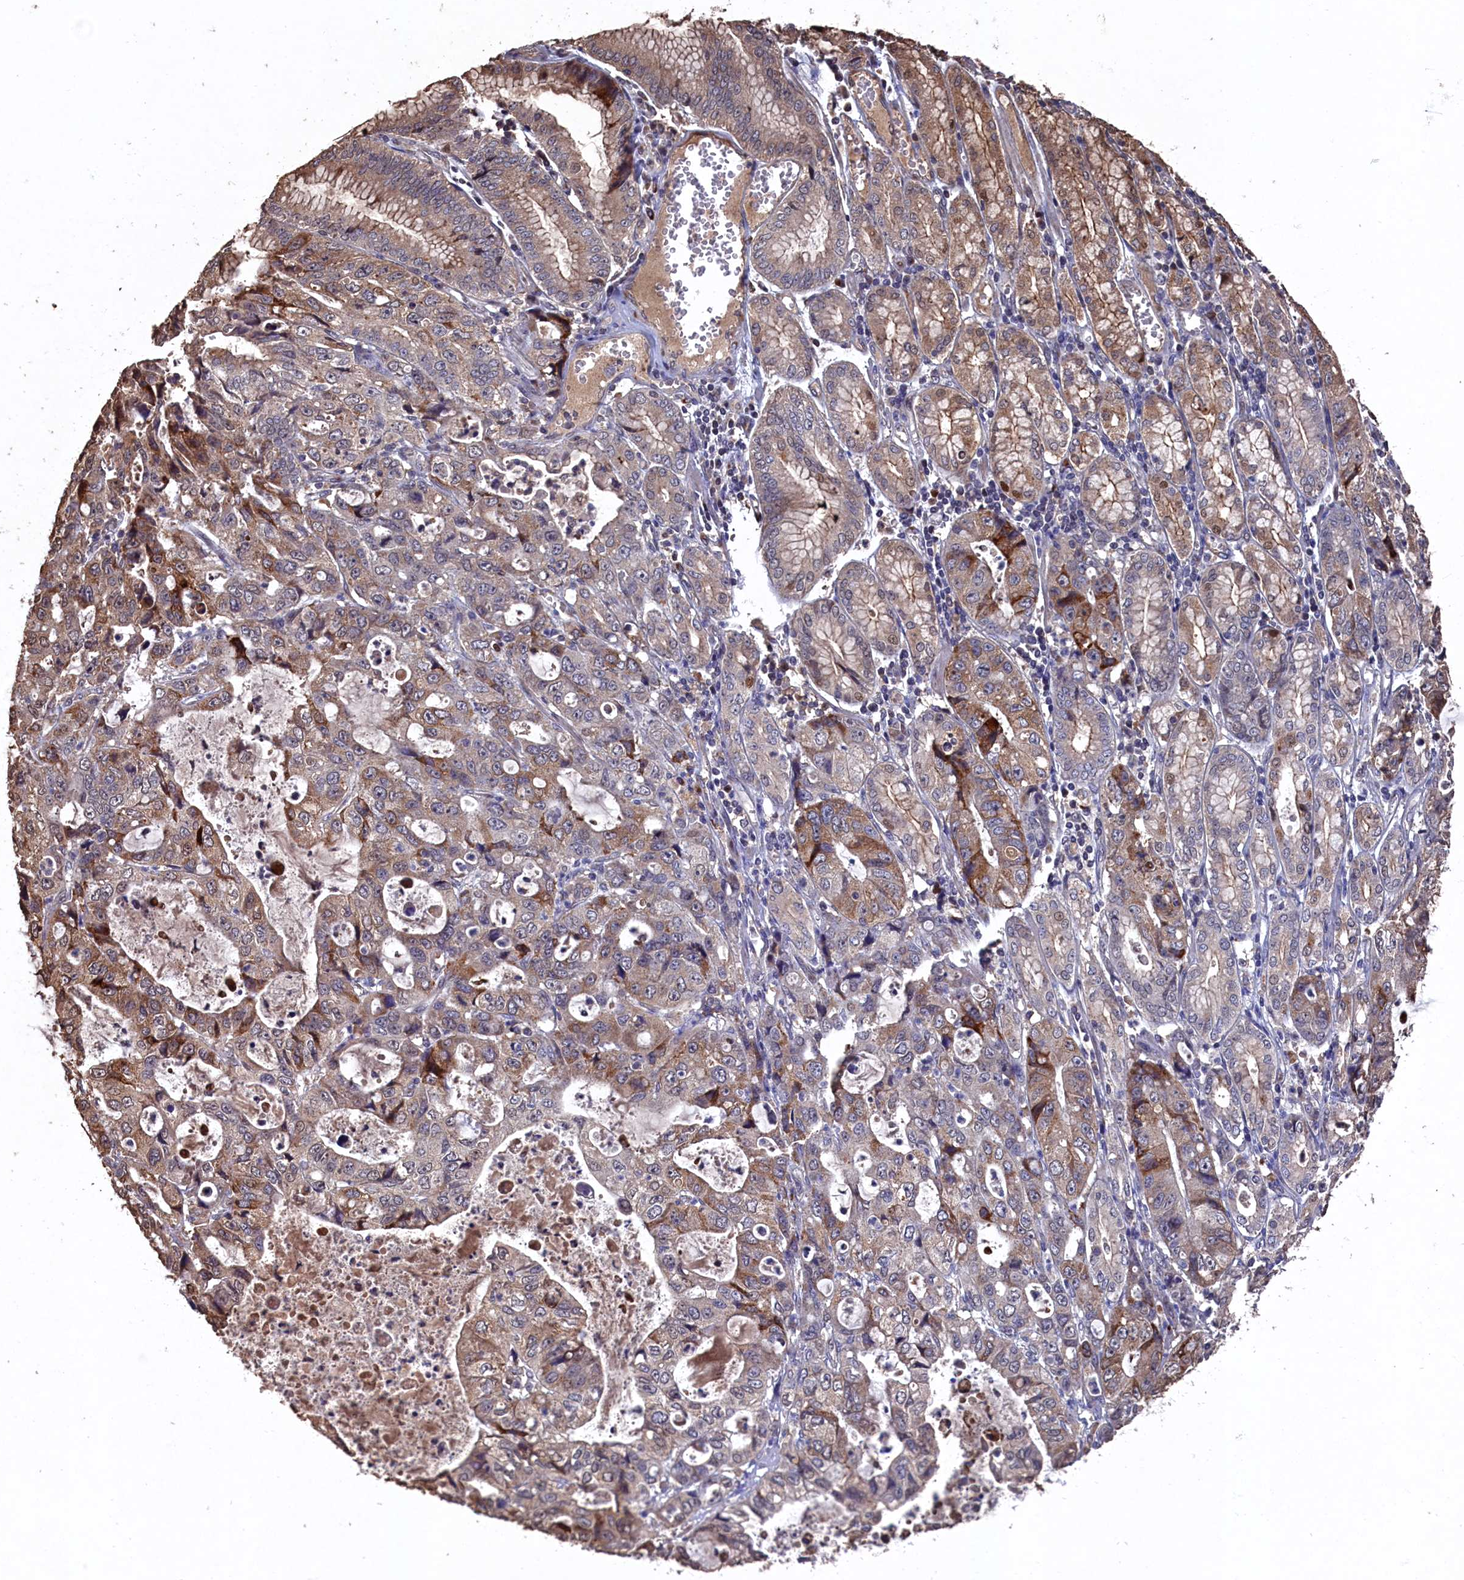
{"staining": {"intensity": "moderate", "quantity": "<25%", "location": "cytoplasmic/membranous"}, "tissue": "stomach cancer", "cell_type": "Tumor cells", "image_type": "cancer", "snomed": [{"axis": "morphology", "description": "Adenocarcinoma, NOS"}, {"axis": "topography", "description": "Stomach, lower"}], "caption": "A histopathology image showing moderate cytoplasmic/membranous expression in approximately <25% of tumor cells in stomach cancer, as visualized by brown immunohistochemical staining.", "gene": "NAA60", "patient": {"sex": "female", "age": 43}}